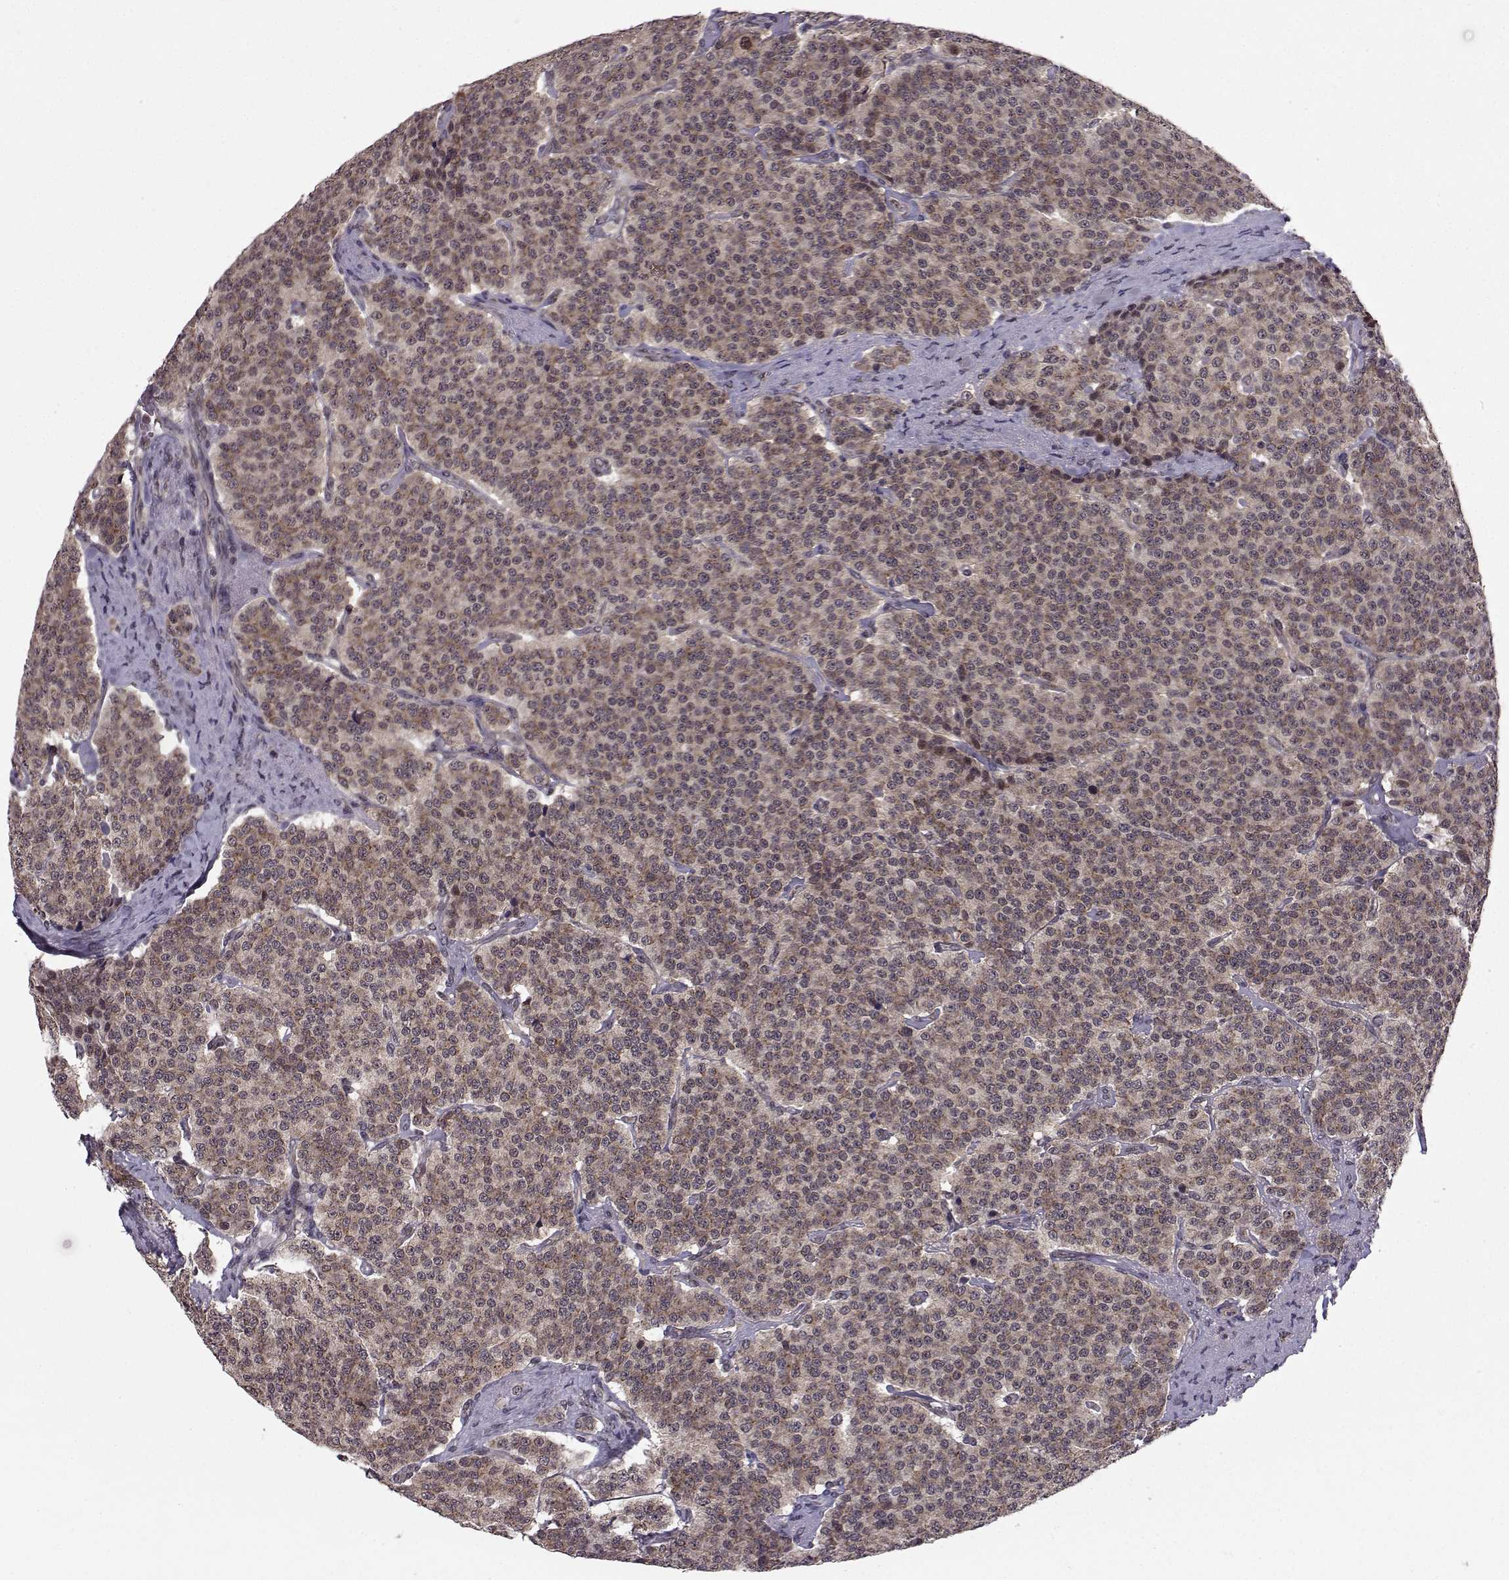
{"staining": {"intensity": "moderate", "quantity": "25%-75%", "location": "cytoplasmic/membranous"}, "tissue": "carcinoid", "cell_type": "Tumor cells", "image_type": "cancer", "snomed": [{"axis": "morphology", "description": "Carcinoid, malignant, NOS"}, {"axis": "topography", "description": "Small intestine"}], "caption": "IHC micrograph of malignant carcinoid stained for a protein (brown), which demonstrates medium levels of moderate cytoplasmic/membranous staining in approximately 25%-75% of tumor cells.", "gene": "PKN2", "patient": {"sex": "female", "age": 58}}